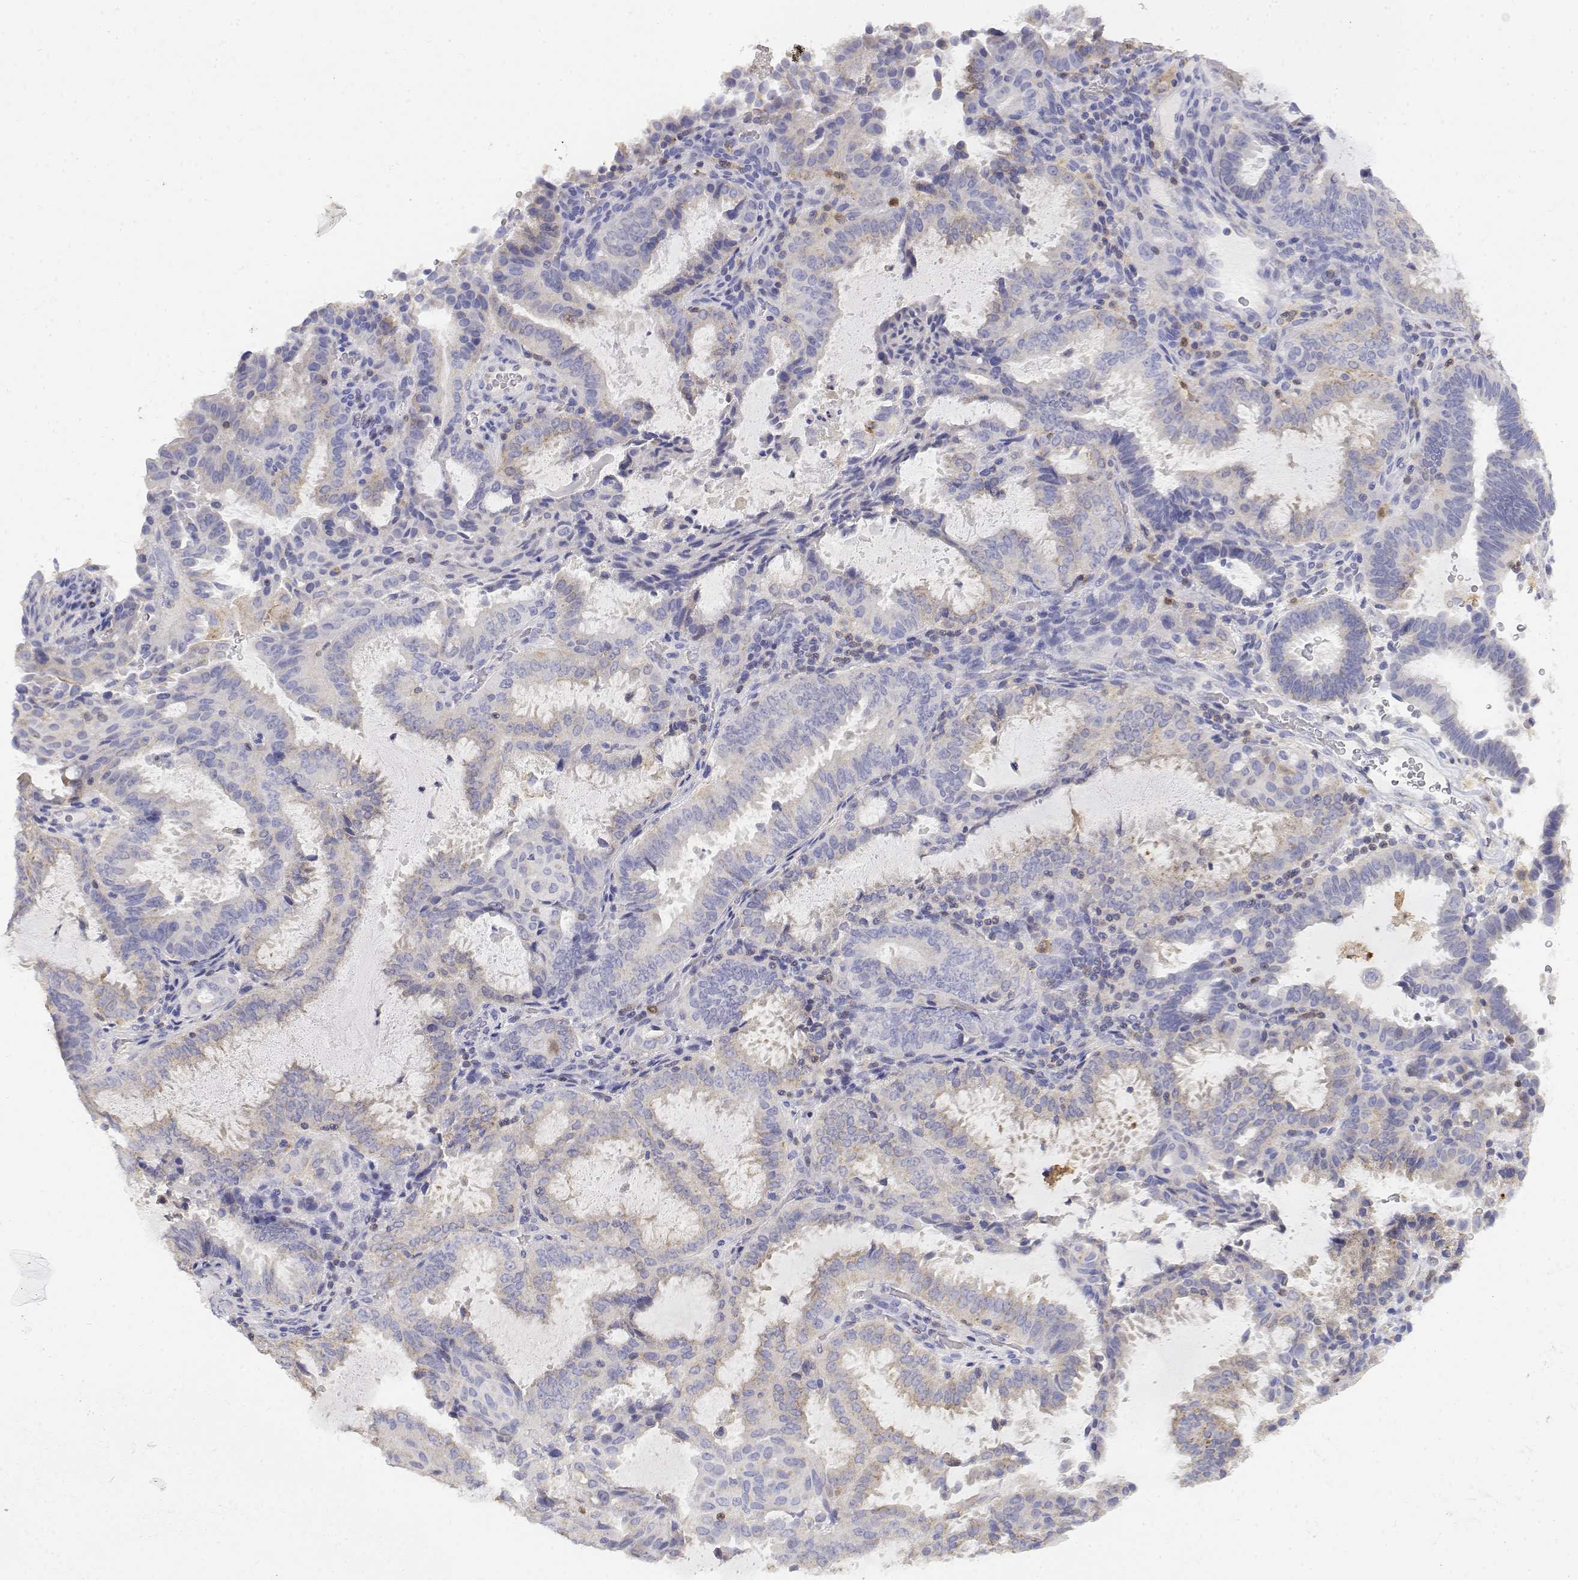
{"staining": {"intensity": "negative", "quantity": "none", "location": "none"}, "tissue": "ovarian cancer", "cell_type": "Tumor cells", "image_type": "cancer", "snomed": [{"axis": "morphology", "description": "Carcinoma, endometroid"}, {"axis": "topography", "description": "Ovary"}], "caption": "This is an IHC histopathology image of ovarian cancer (endometroid carcinoma). There is no expression in tumor cells.", "gene": "ADA", "patient": {"sex": "female", "age": 41}}